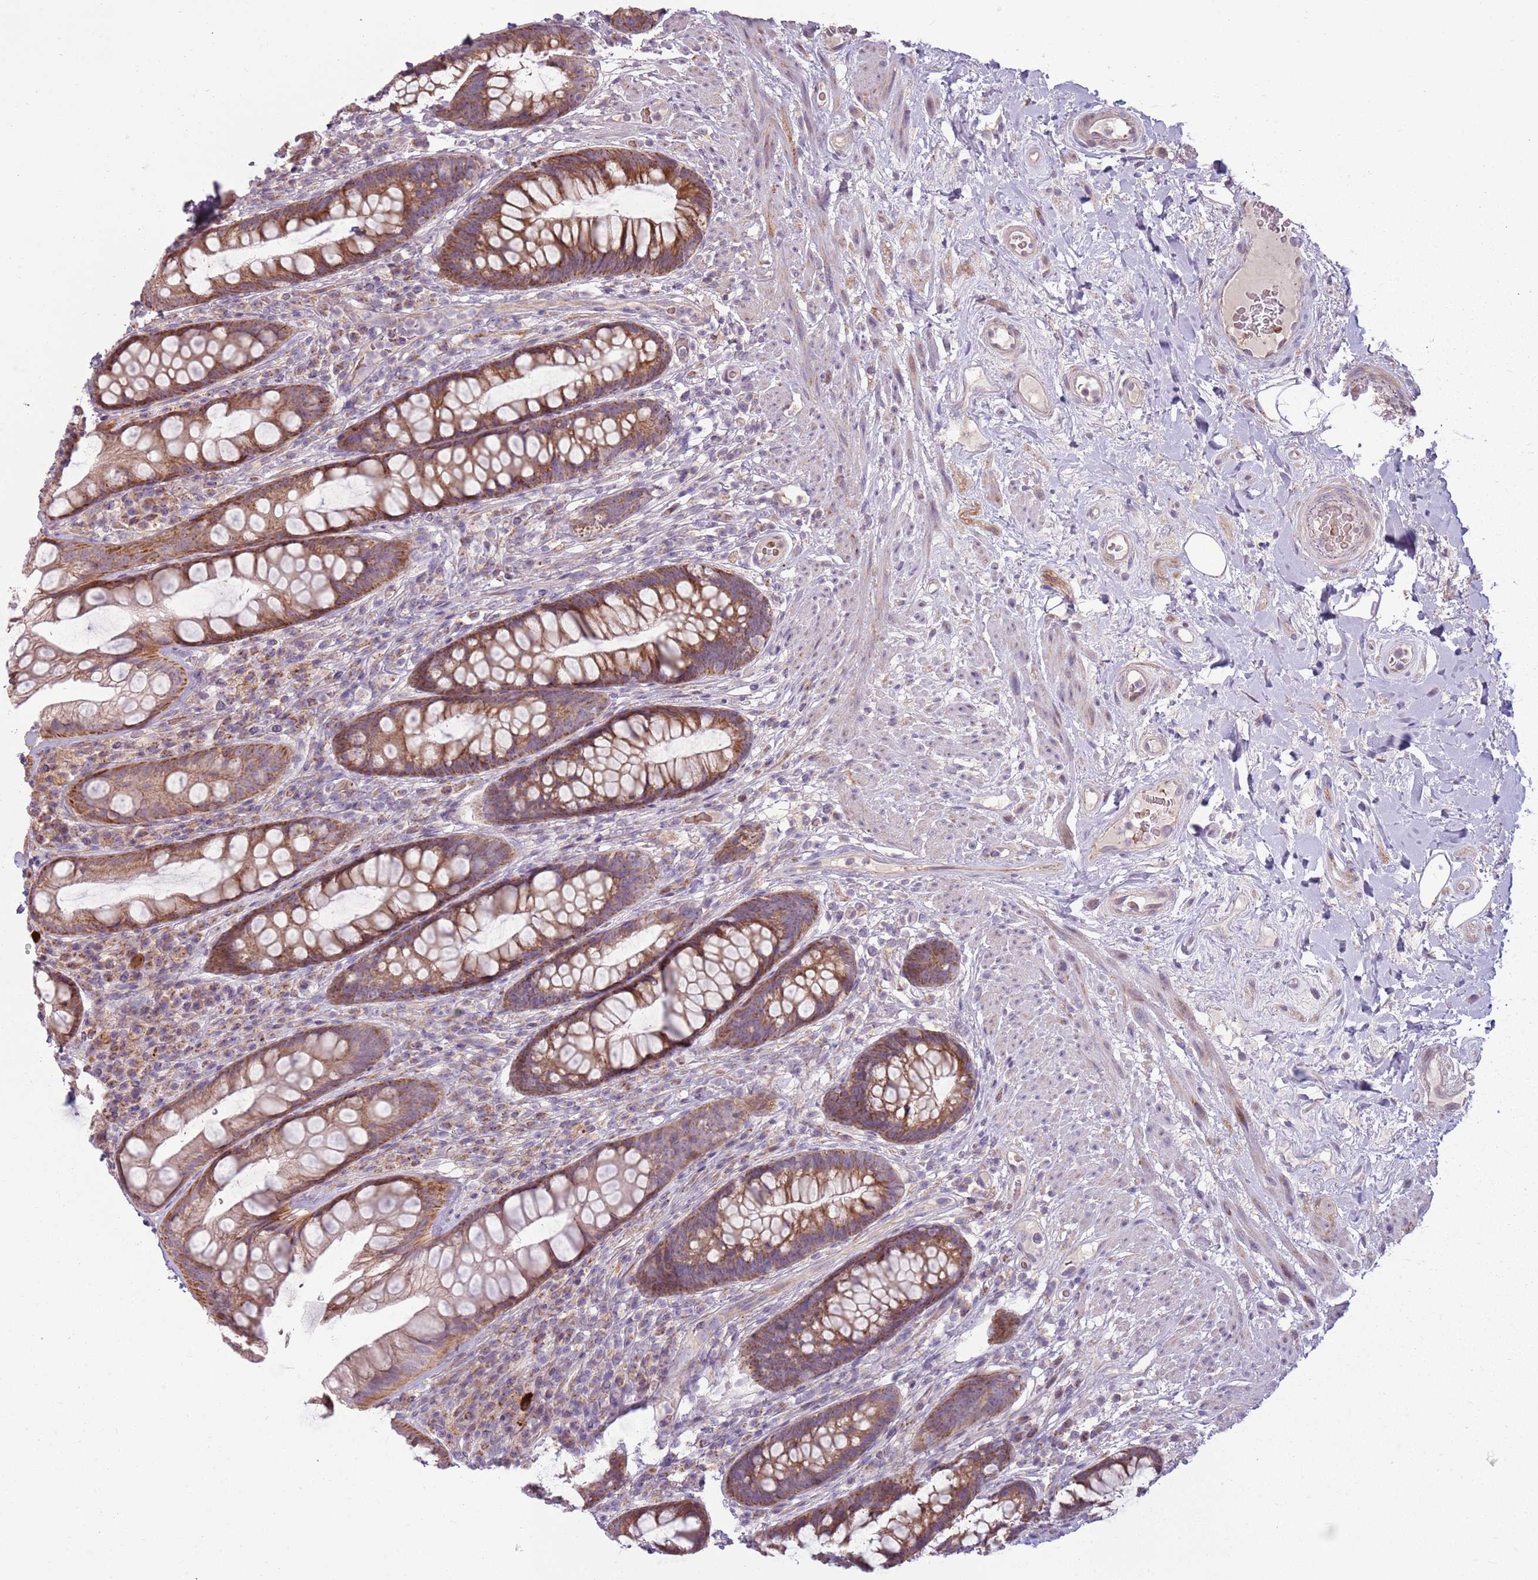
{"staining": {"intensity": "strong", "quantity": ">75%", "location": "cytoplasmic/membranous"}, "tissue": "rectum", "cell_type": "Glandular cells", "image_type": "normal", "snomed": [{"axis": "morphology", "description": "Normal tissue, NOS"}, {"axis": "topography", "description": "Rectum"}], "caption": "Immunohistochemistry (IHC) histopathology image of normal rectum: human rectum stained using immunohistochemistry (IHC) demonstrates high levels of strong protein expression localized specifically in the cytoplasmic/membranous of glandular cells, appearing as a cytoplasmic/membranous brown color.", "gene": "ZNF530", "patient": {"sex": "male", "age": 74}}